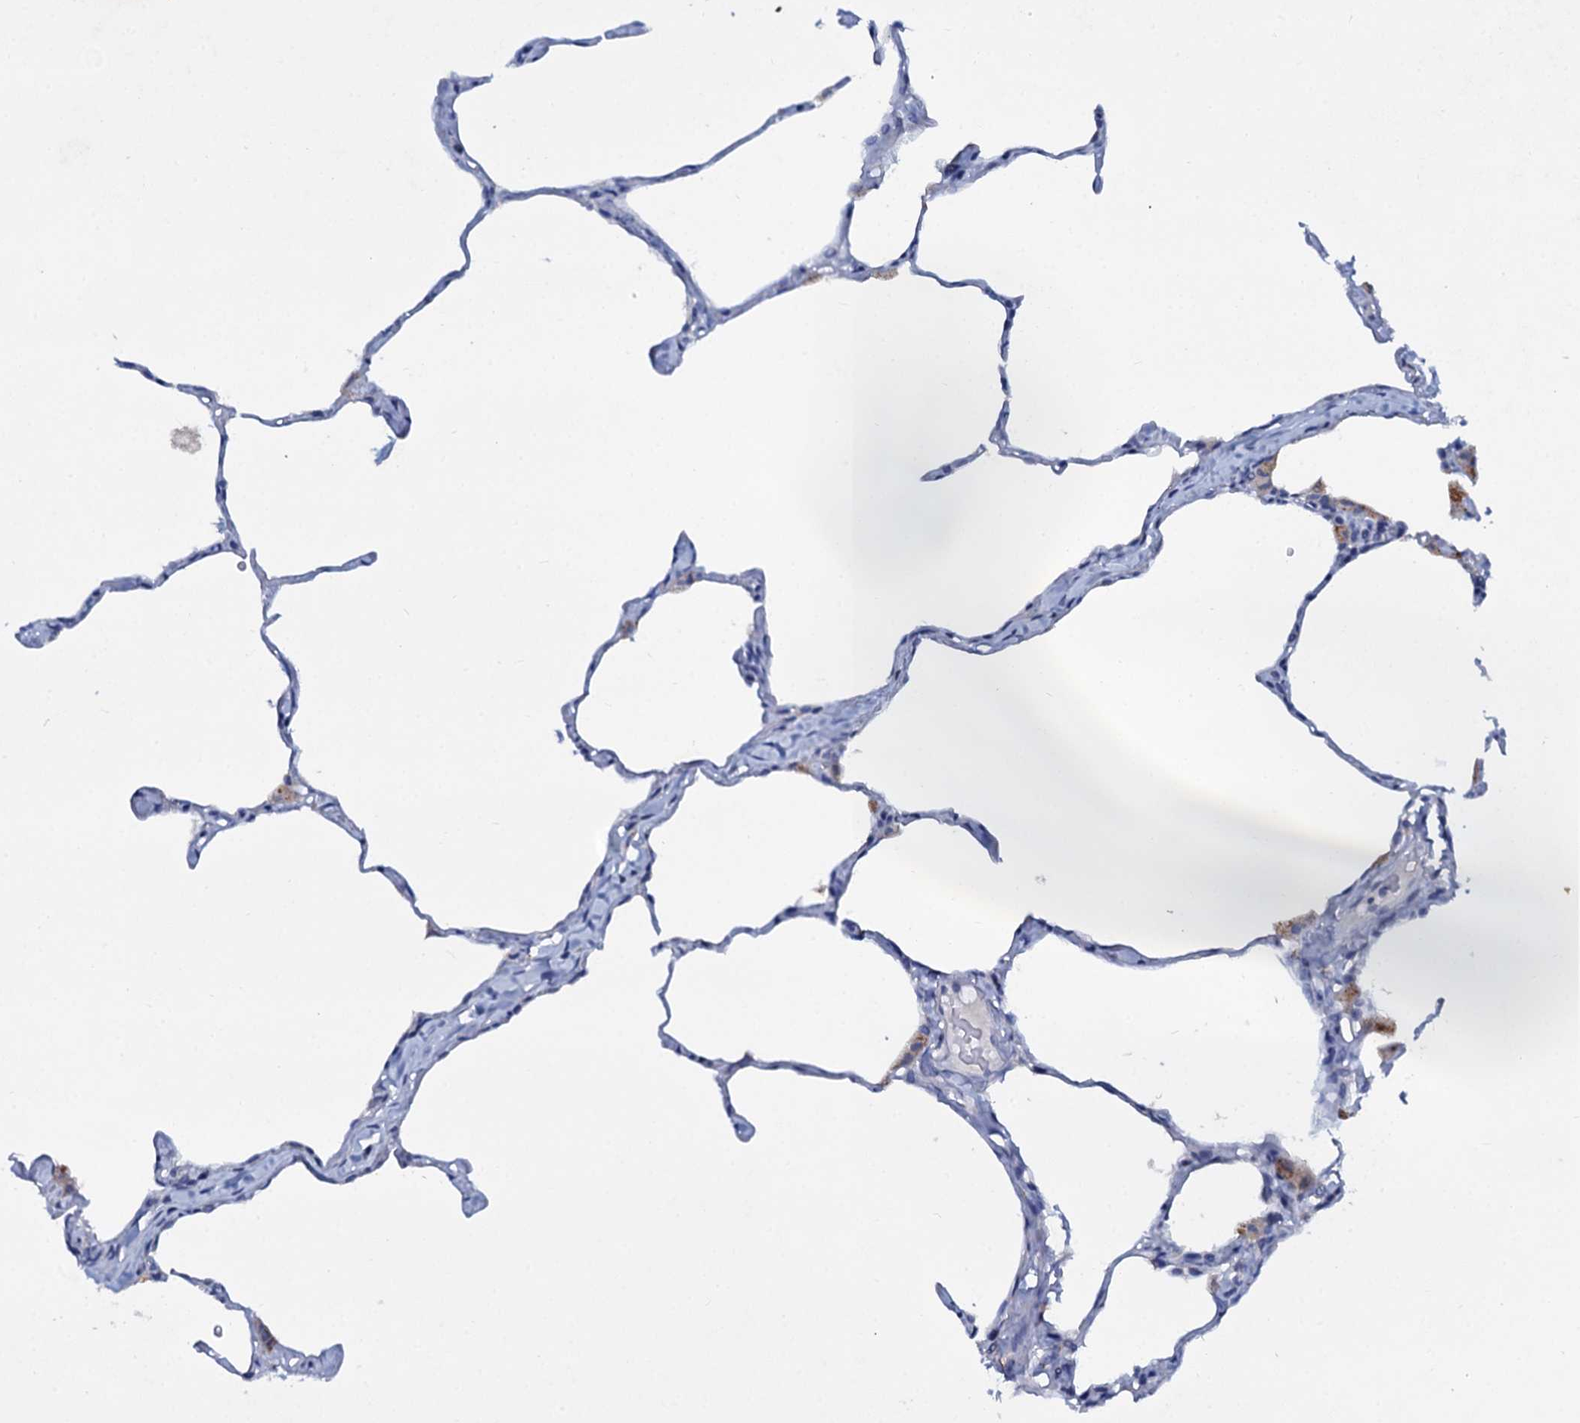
{"staining": {"intensity": "negative", "quantity": "none", "location": "none"}, "tissue": "lung", "cell_type": "Alveolar cells", "image_type": "normal", "snomed": [{"axis": "morphology", "description": "Normal tissue, NOS"}, {"axis": "topography", "description": "Lung"}], "caption": "This photomicrograph is of normal lung stained with immunohistochemistry (IHC) to label a protein in brown with the nuclei are counter-stained blue. There is no staining in alveolar cells. (Immunohistochemistry, brightfield microscopy, high magnification).", "gene": "SLC37A4", "patient": {"sex": "male", "age": 65}}